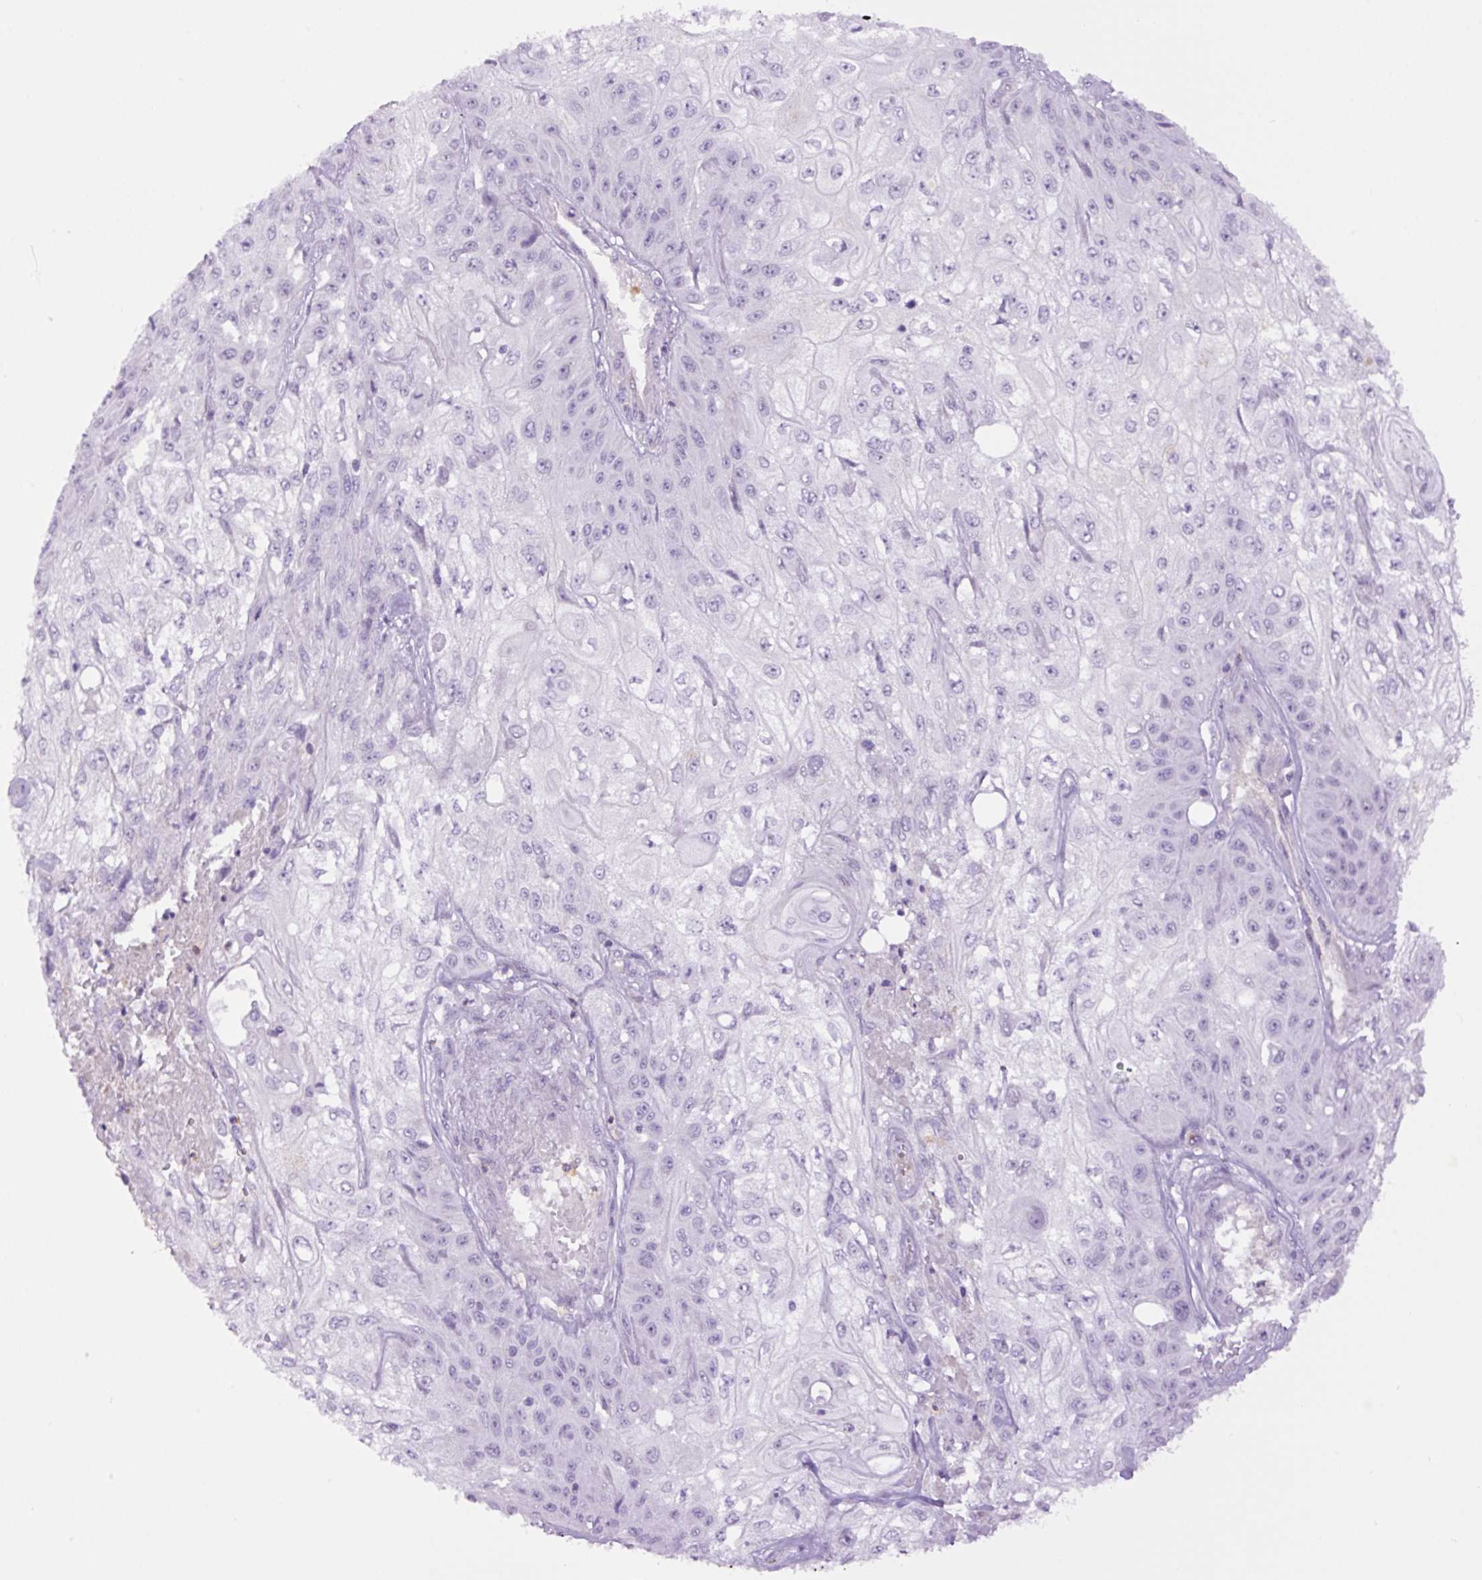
{"staining": {"intensity": "negative", "quantity": "none", "location": "none"}, "tissue": "skin cancer", "cell_type": "Tumor cells", "image_type": "cancer", "snomed": [{"axis": "morphology", "description": "Squamous cell carcinoma, NOS"}, {"axis": "morphology", "description": "Squamous cell carcinoma, metastatic, NOS"}, {"axis": "topography", "description": "Skin"}, {"axis": "topography", "description": "Lymph node"}], "caption": "DAB (3,3'-diaminobenzidine) immunohistochemical staining of squamous cell carcinoma (skin) displays no significant positivity in tumor cells.", "gene": "MFSD3", "patient": {"sex": "male", "age": 75}}